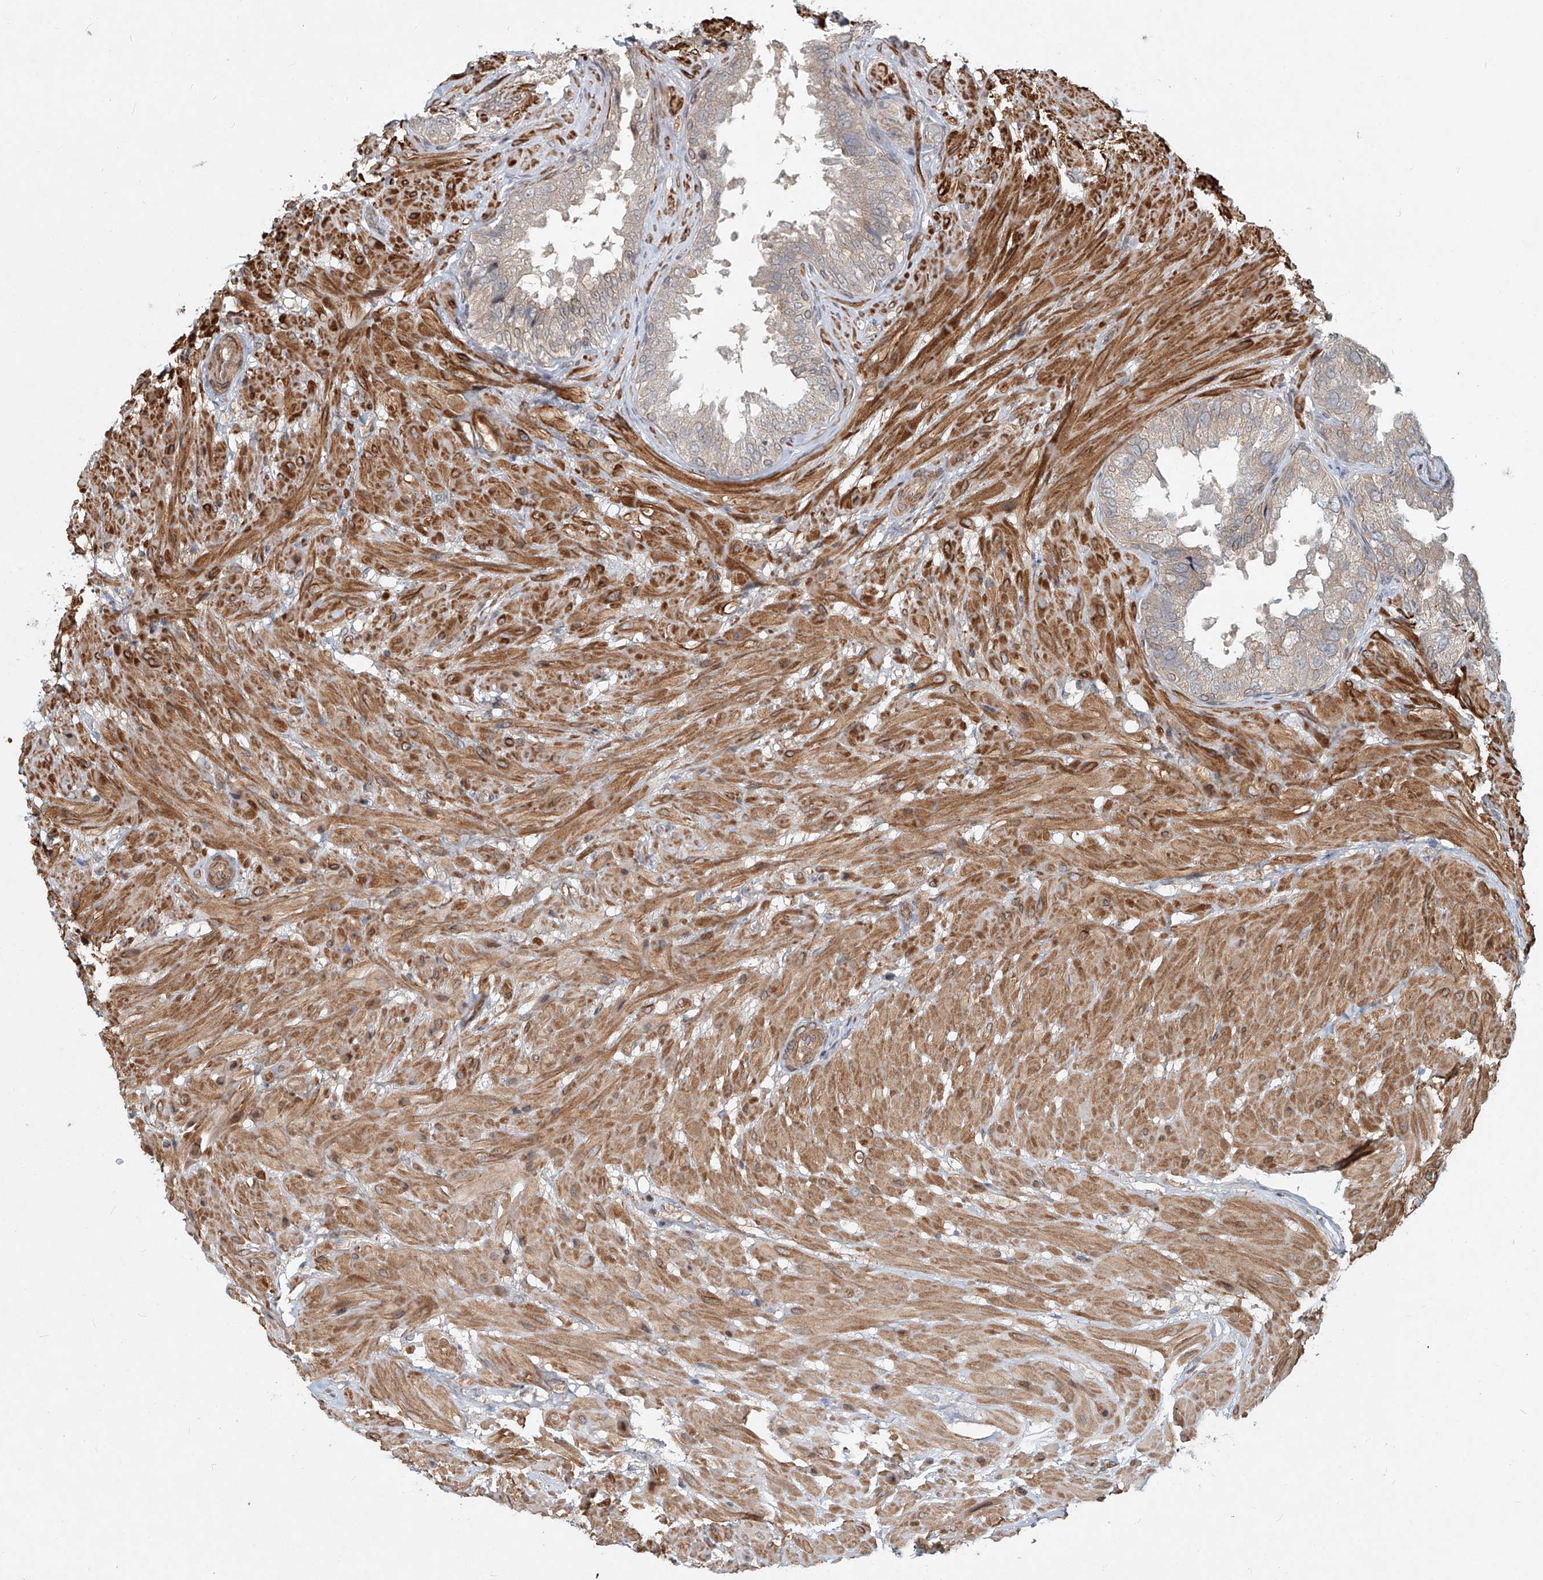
{"staining": {"intensity": "moderate", "quantity": "<25%", "location": "cytoplasmic/membranous"}, "tissue": "seminal vesicle", "cell_type": "Glandular cells", "image_type": "normal", "snomed": [{"axis": "morphology", "description": "Normal tissue, NOS"}, {"axis": "topography", "description": "Seminal veicle"}, {"axis": "topography", "description": "Peripheral nerve tissue"}], "caption": "Unremarkable seminal vesicle displays moderate cytoplasmic/membranous staining in approximately <25% of glandular cells (brown staining indicates protein expression, while blue staining denotes nuclei)..", "gene": "SASH1", "patient": {"sex": "male", "age": 63}}